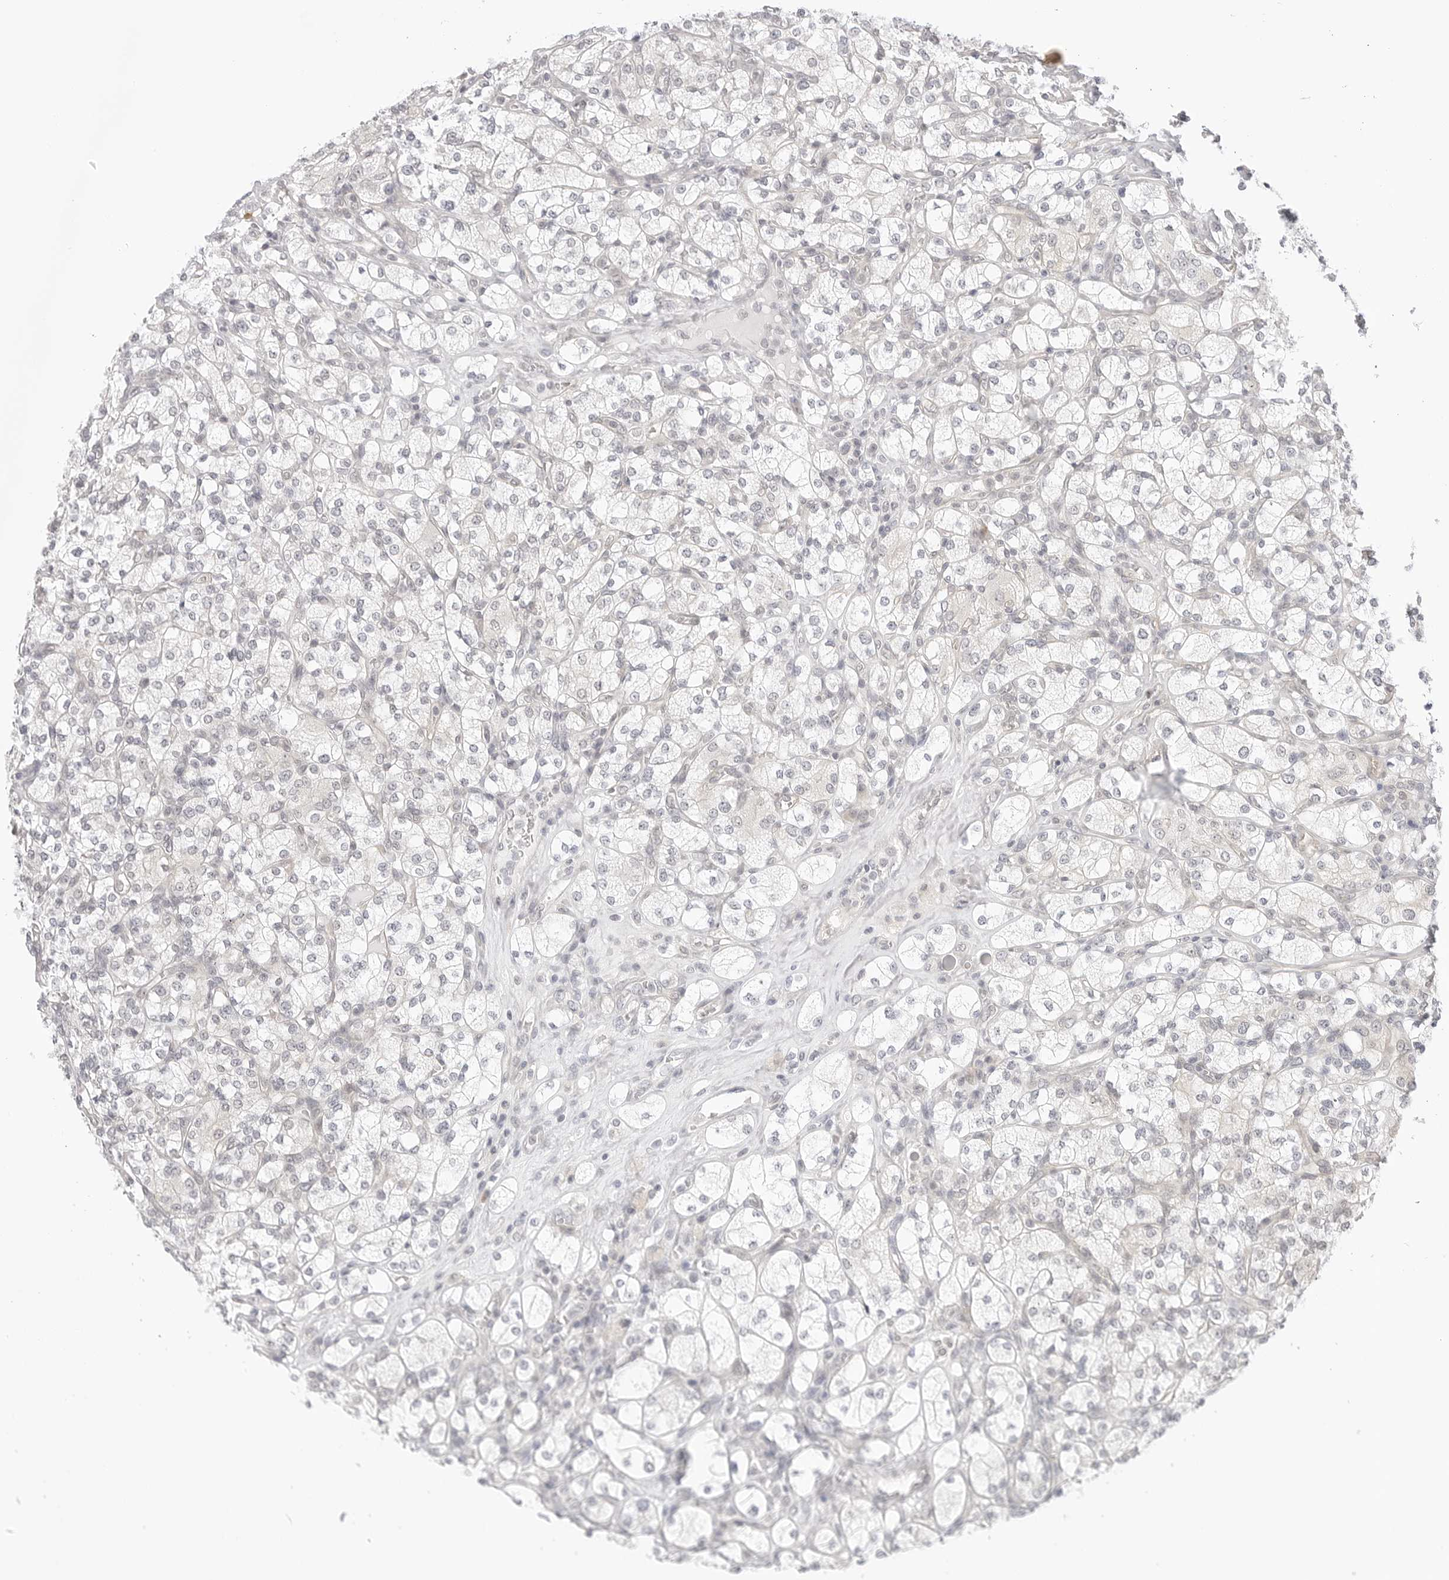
{"staining": {"intensity": "negative", "quantity": "none", "location": "none"}, "tissue": "renal cancer", "cell_type": "Tumor cells", "image_type": "cancer", "snomed": [{"axis": "morphology", "description": "Adenocarcinoma, NOS"}, {"axis": "topography", "description": "Kidney"}], "caption": "DAB (3,3'-diaminobenzidine) immunohistochemical staining of human renal adenocarcinoma demonstrates no significant expression in tumor cells.", "gene": "TCP1", "patient": {"sex": "male", "age": 77}}